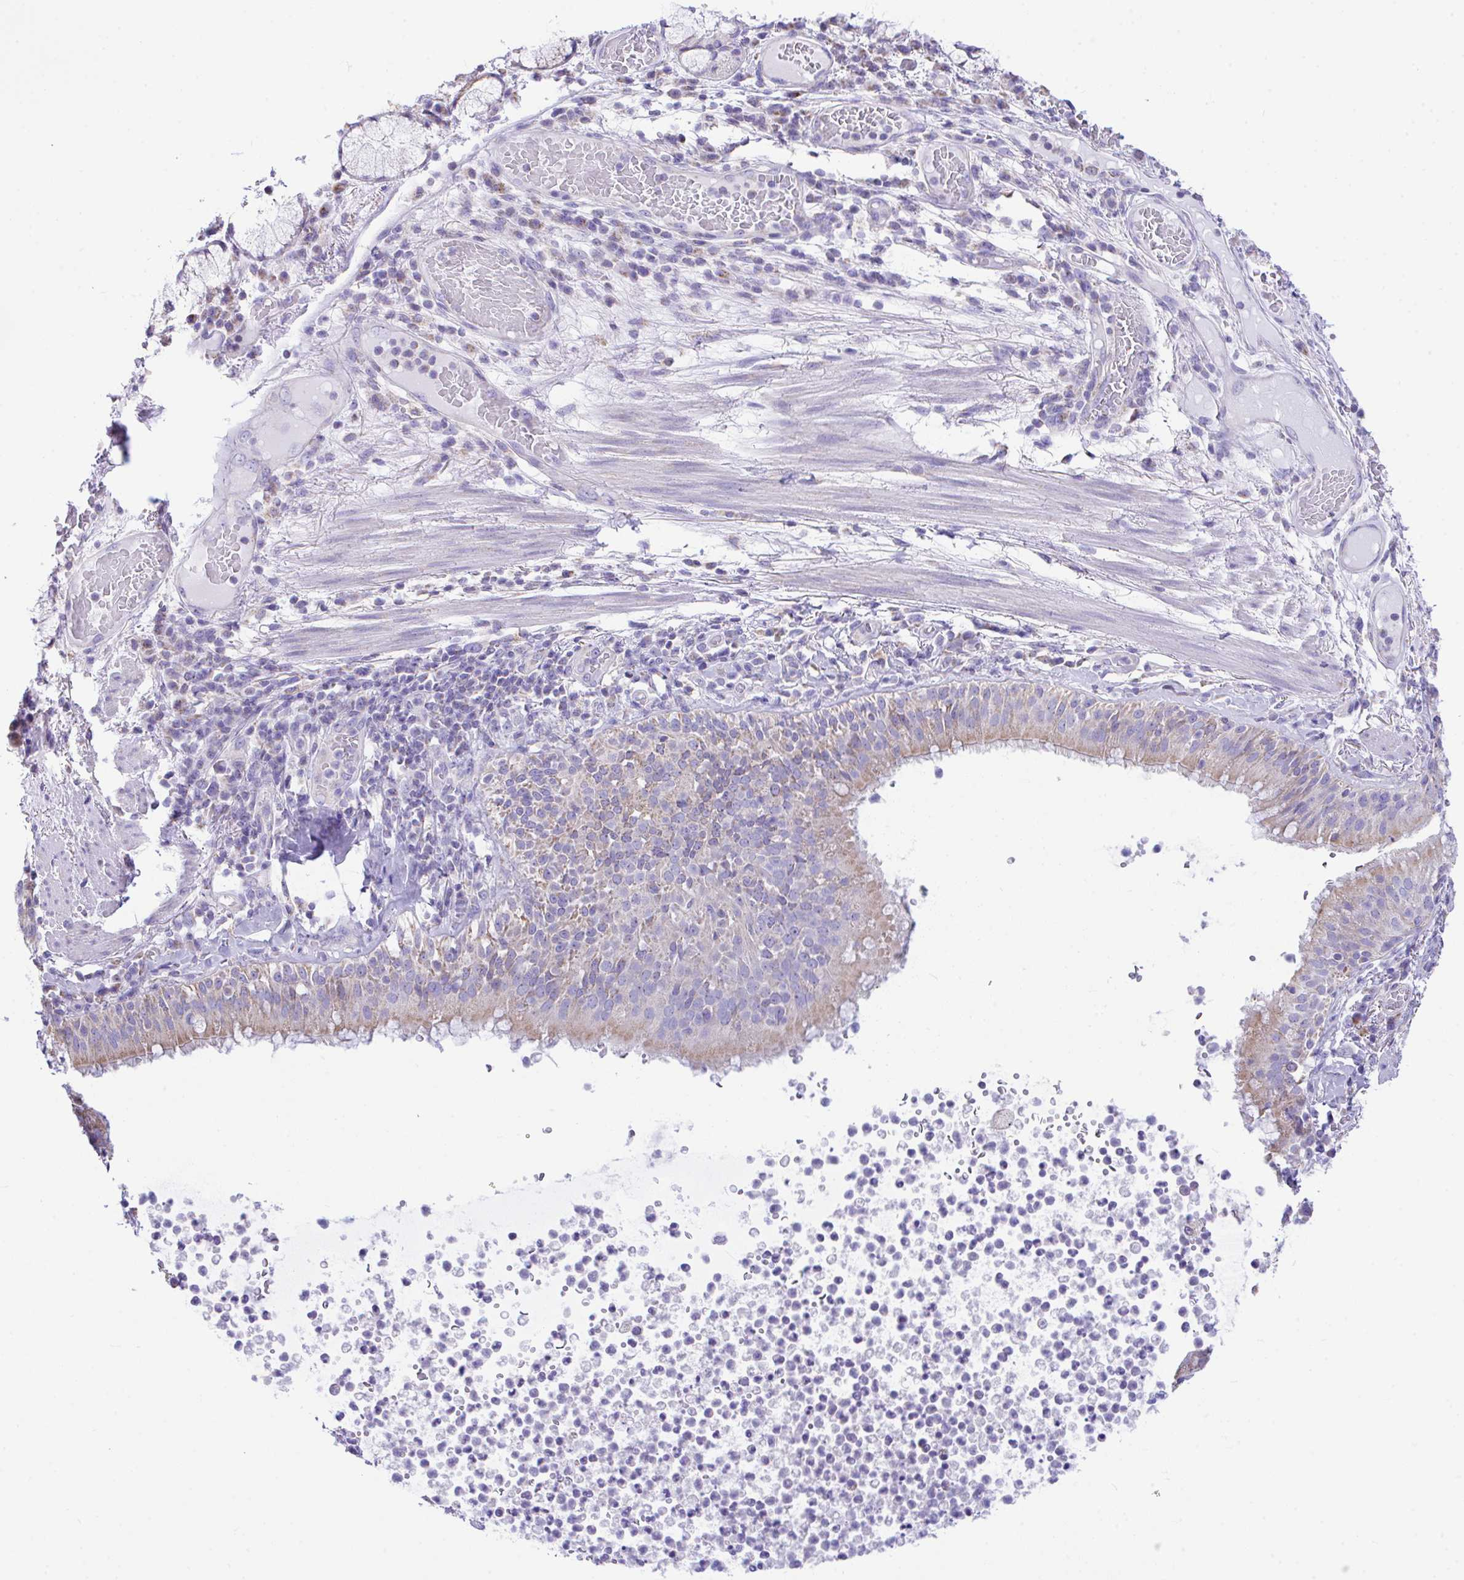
{"staining": {"intensity": "weak", "quantity": "25%-75%", "location": "cytoplasmic/membranous"}, "tissue": "bronchus", "cell_type": "Respiratory epithelial cells", "image_type": "normal", "snomed": [{"axis": "morphology", "description": "Normal tissue, NOS"}, {"axis": "topography", "description": "Cartilage tissue"}, {"axis": "topography", "description": "Bronchus"}], "caption": "Respiratory epithelial cells exhibit weak cytoplasmic/membranous expression in about 25%-75% of cells in unremarkable bronchus.", "gene": "NLRP8", "patient": {"sex": "male", "age": 56}}